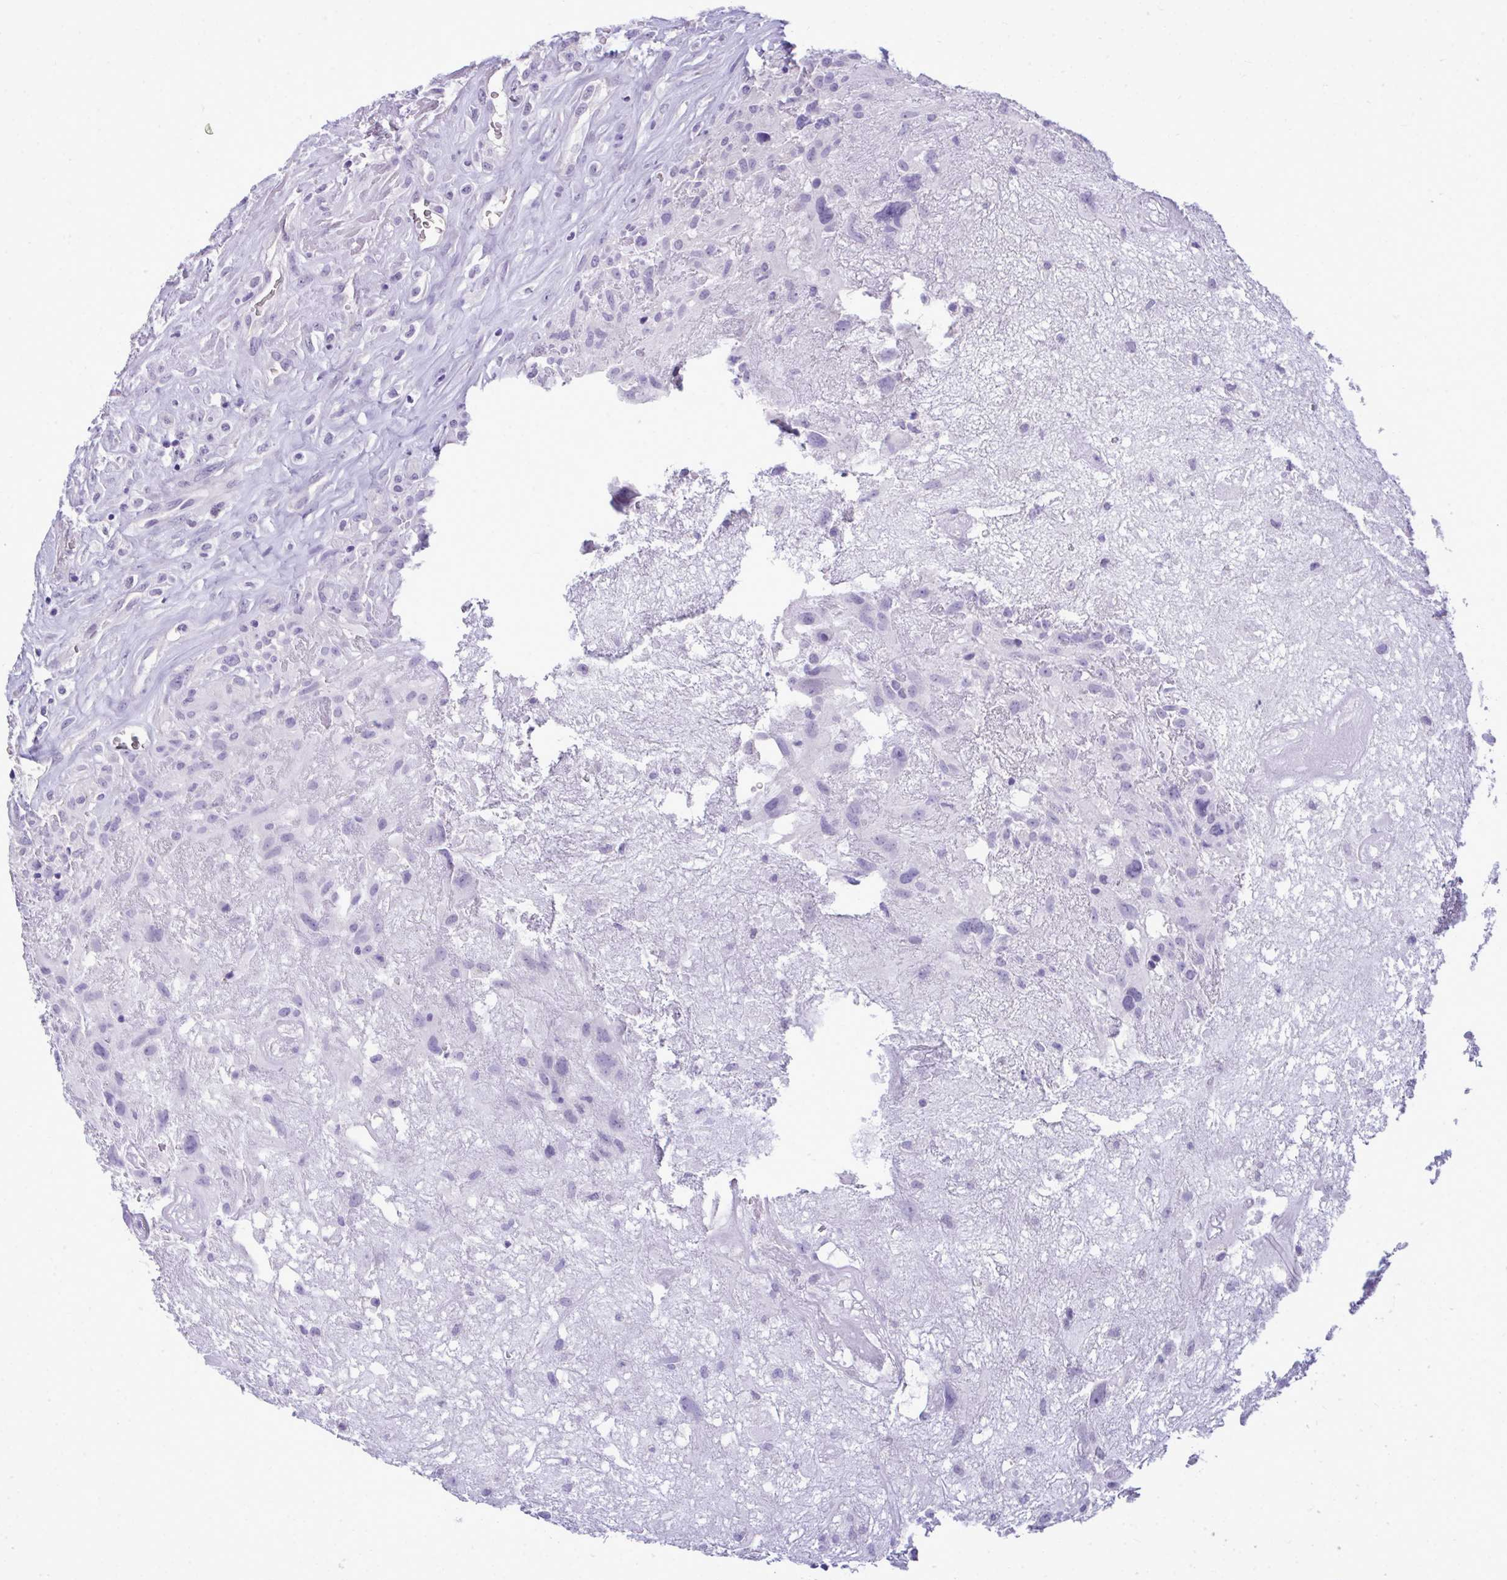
{"staining": {"intensity": "negative", "quantity": "none", "location": "none"}, "tissue": "glioma", "cell_type": "Tumor cells", "image_type": "cancer", "snomed": [{"axis": "morphology", "description": "Glioma, malignant, High grade"}, {"axis": "topography", "description": "Brain"}], "caption": "Immunohistochemistry photomicrograph of human high-grade glioma (malignant) stained for a protein (brown), which displays no expression in tumor cells.", "gene": "PRM2", "patient": {"sex": "male", "age": 46}}